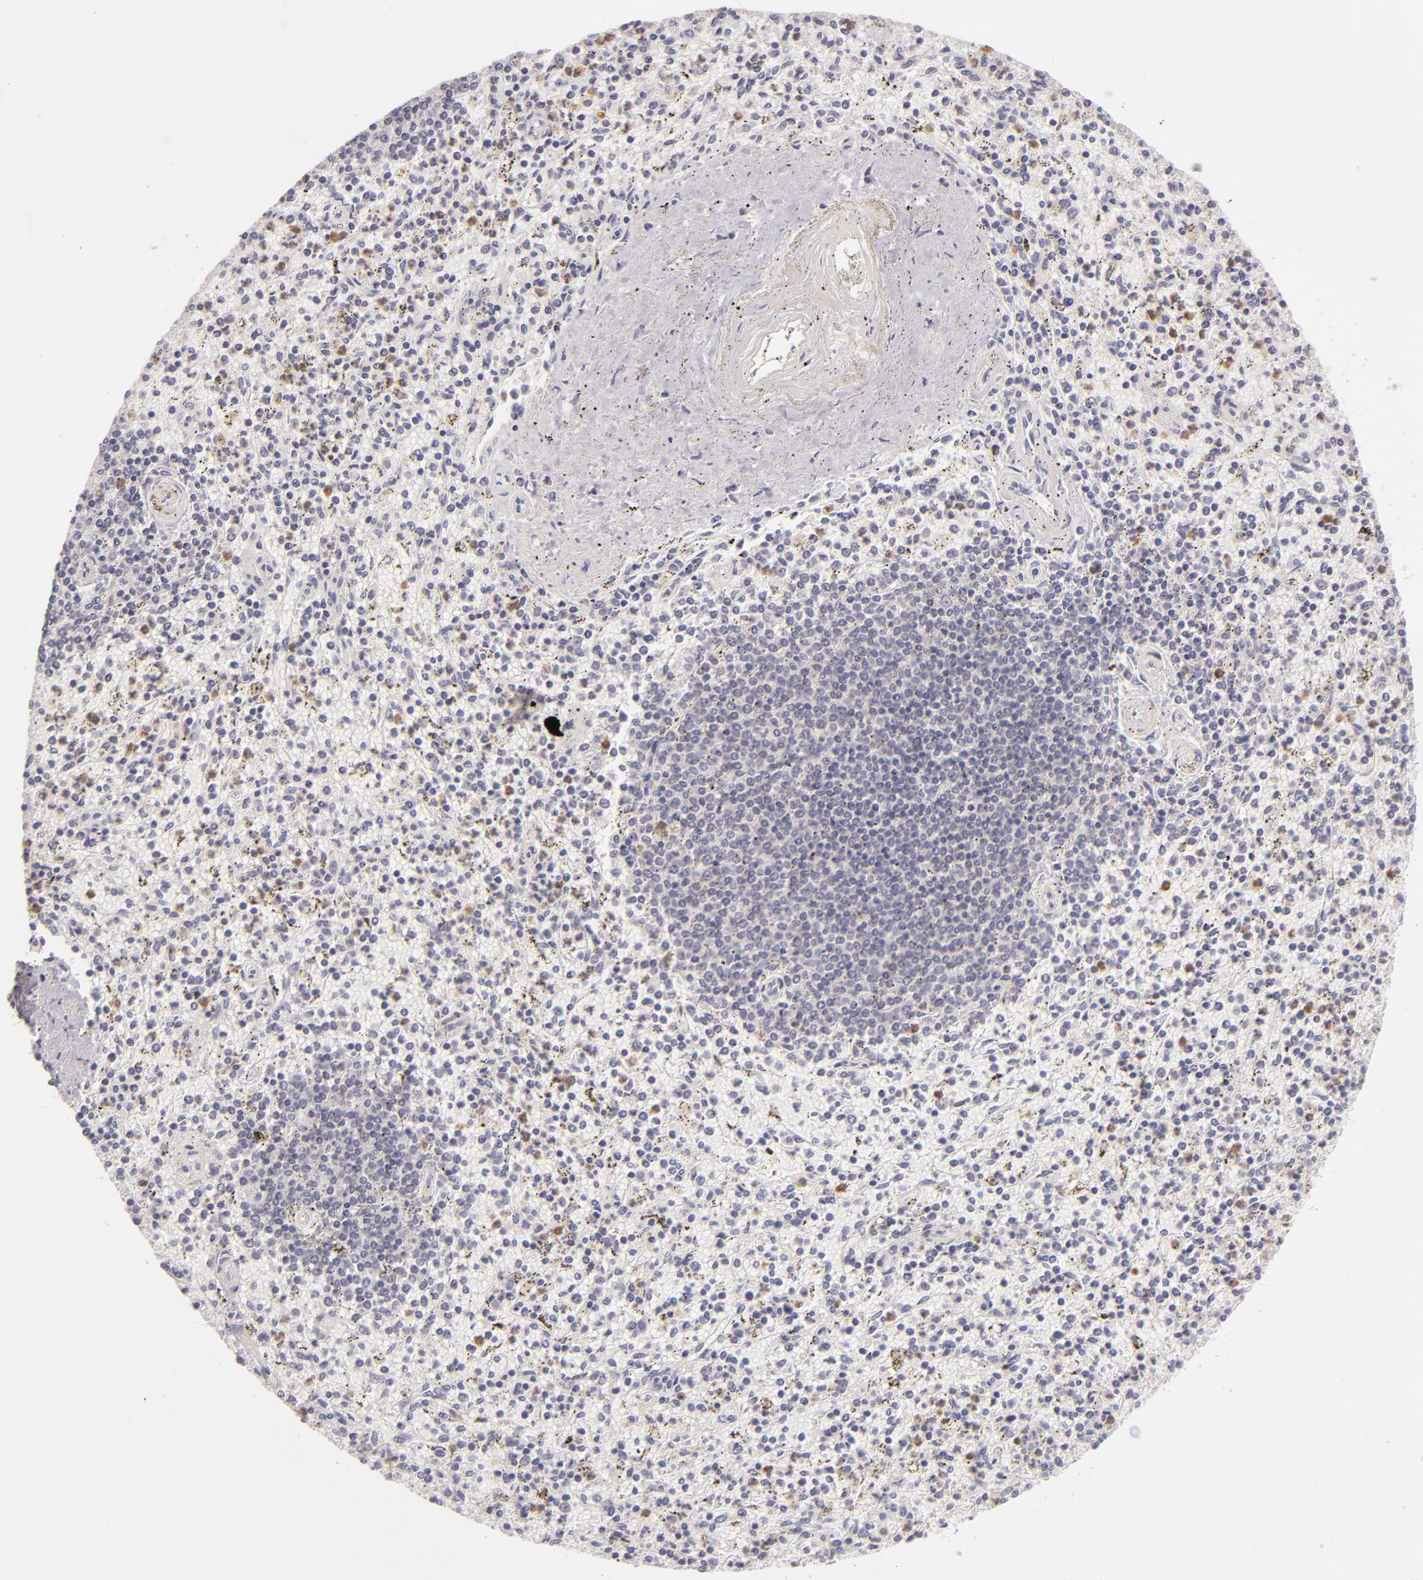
{"staining": {"intensity": "moderate", "quantity": "<25%", "location": "cytoplasmic/membranous"}, "tissue": "spleen", "cell_type": "Cells in red pulp", "image_type": "normal", "snomed": [{"axis": "morphology", "description": "Normal tissue, NOS"}, {"axis": "topography", "description": "Spleen"}], "caption": "Immunohistochemistry (DAB) staining of unremarkable spleen demonstrates moderate cytoplasmic/membranous protein positivity in approximately <25% of cells in red pulp. The protein is stained brown, and the nuclei are stained in blue (DAB IHC with brightfield microscopy, high magnification).", "gene": "FAM181A", "patient": {"sex": "male", "age": 72}}